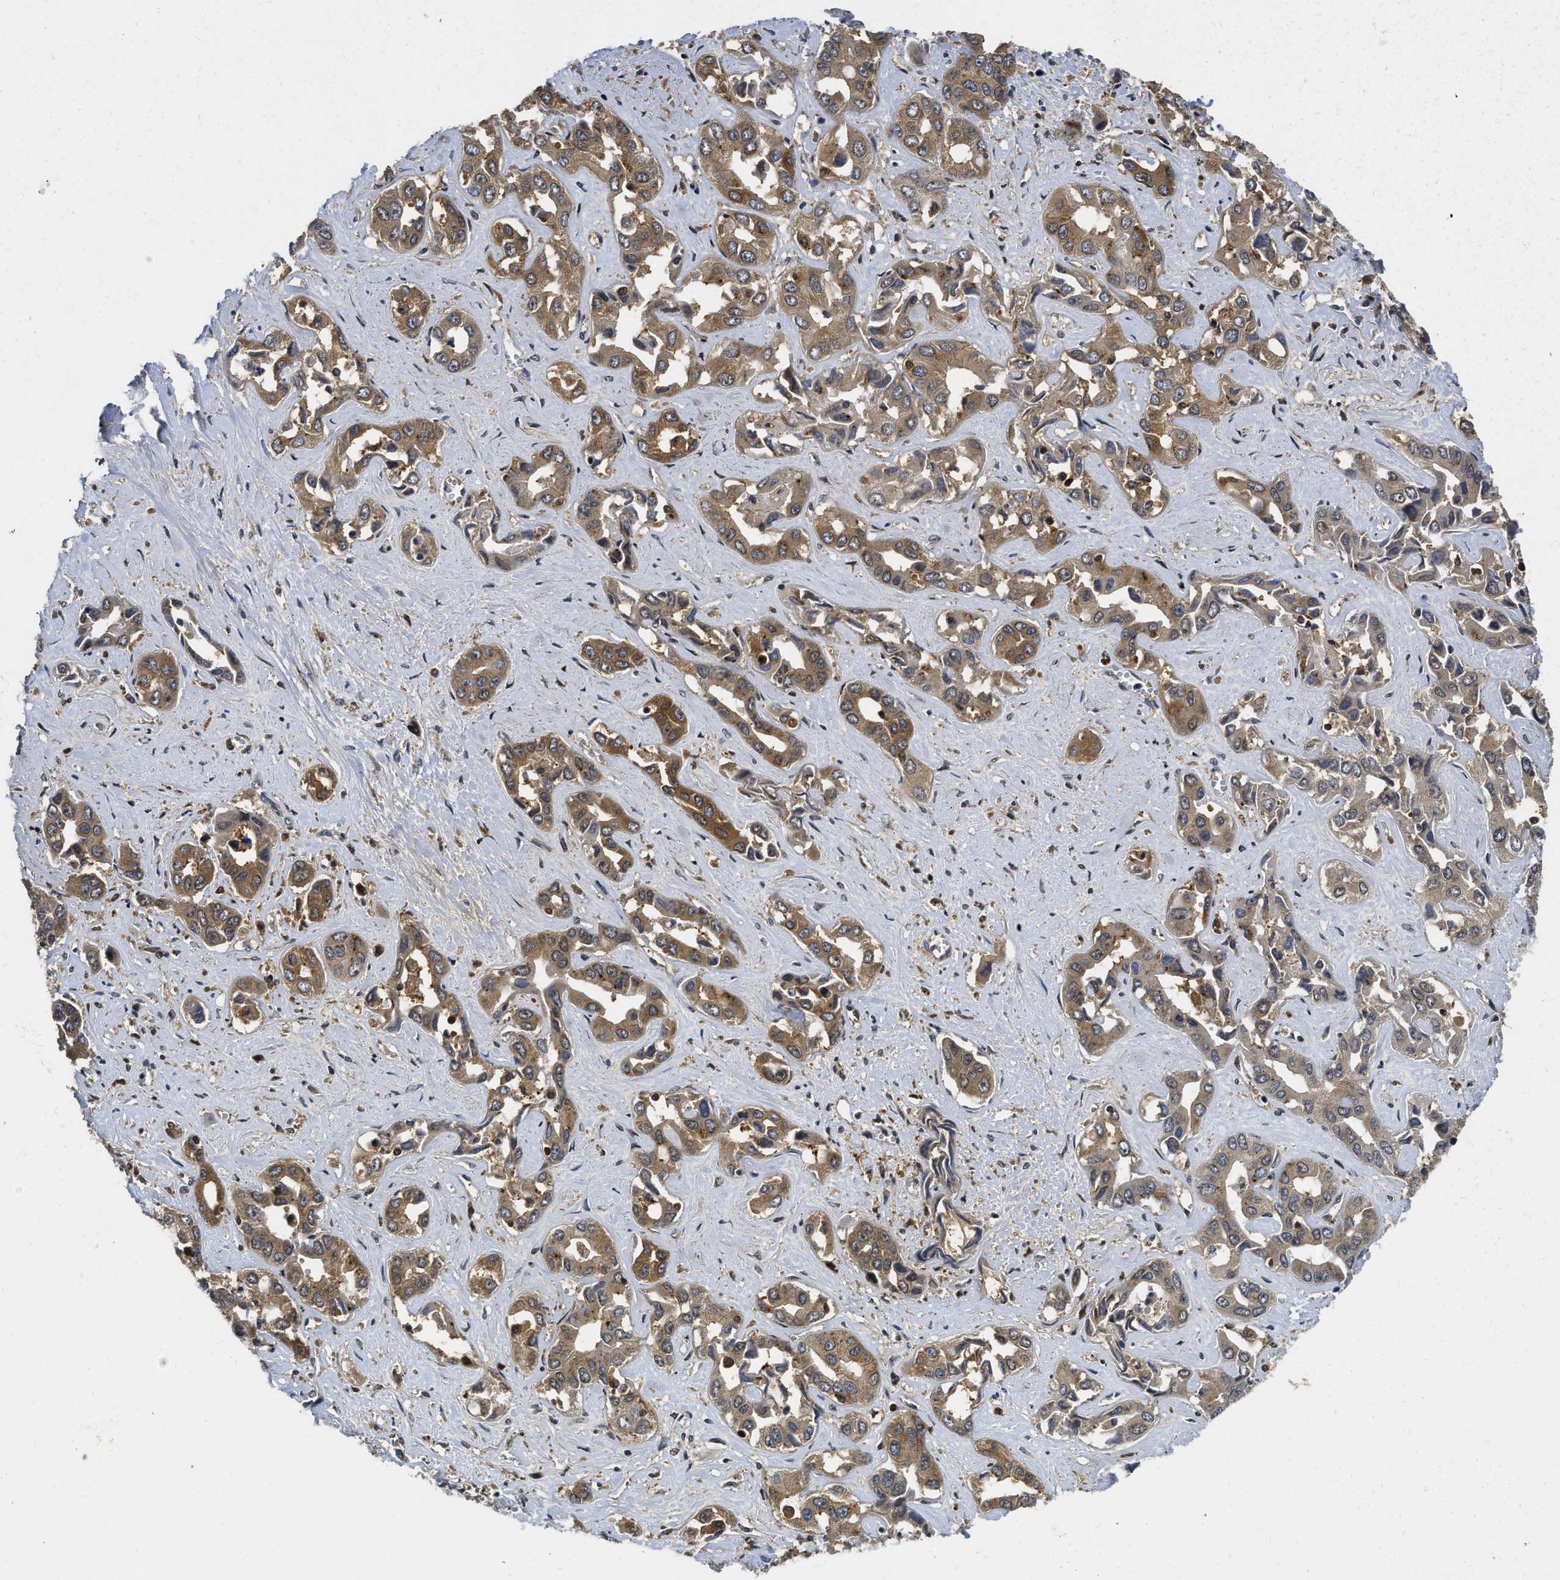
{"staining": {"intensity": "moderate", "quantity": ">75%", "location": "cytoplasmic/membranous"}, "tissue": "liver cancer", "cell_type": "Tumor cells", "image_type": "cancer", "snomed": [{"axis": "morphology", "description": "Cholangiocarcinoma"}, {"axis": "topography", "description": "Liver"}], "caption": "Moderate cytoplasmic/membranous expression for a protein is identified in approximately >75% of tumor cells of liver cancer (cholangiocarcinoma) using IHC.", "gene": "ADSL", "patient": {"sex": "female", "age": 52}}